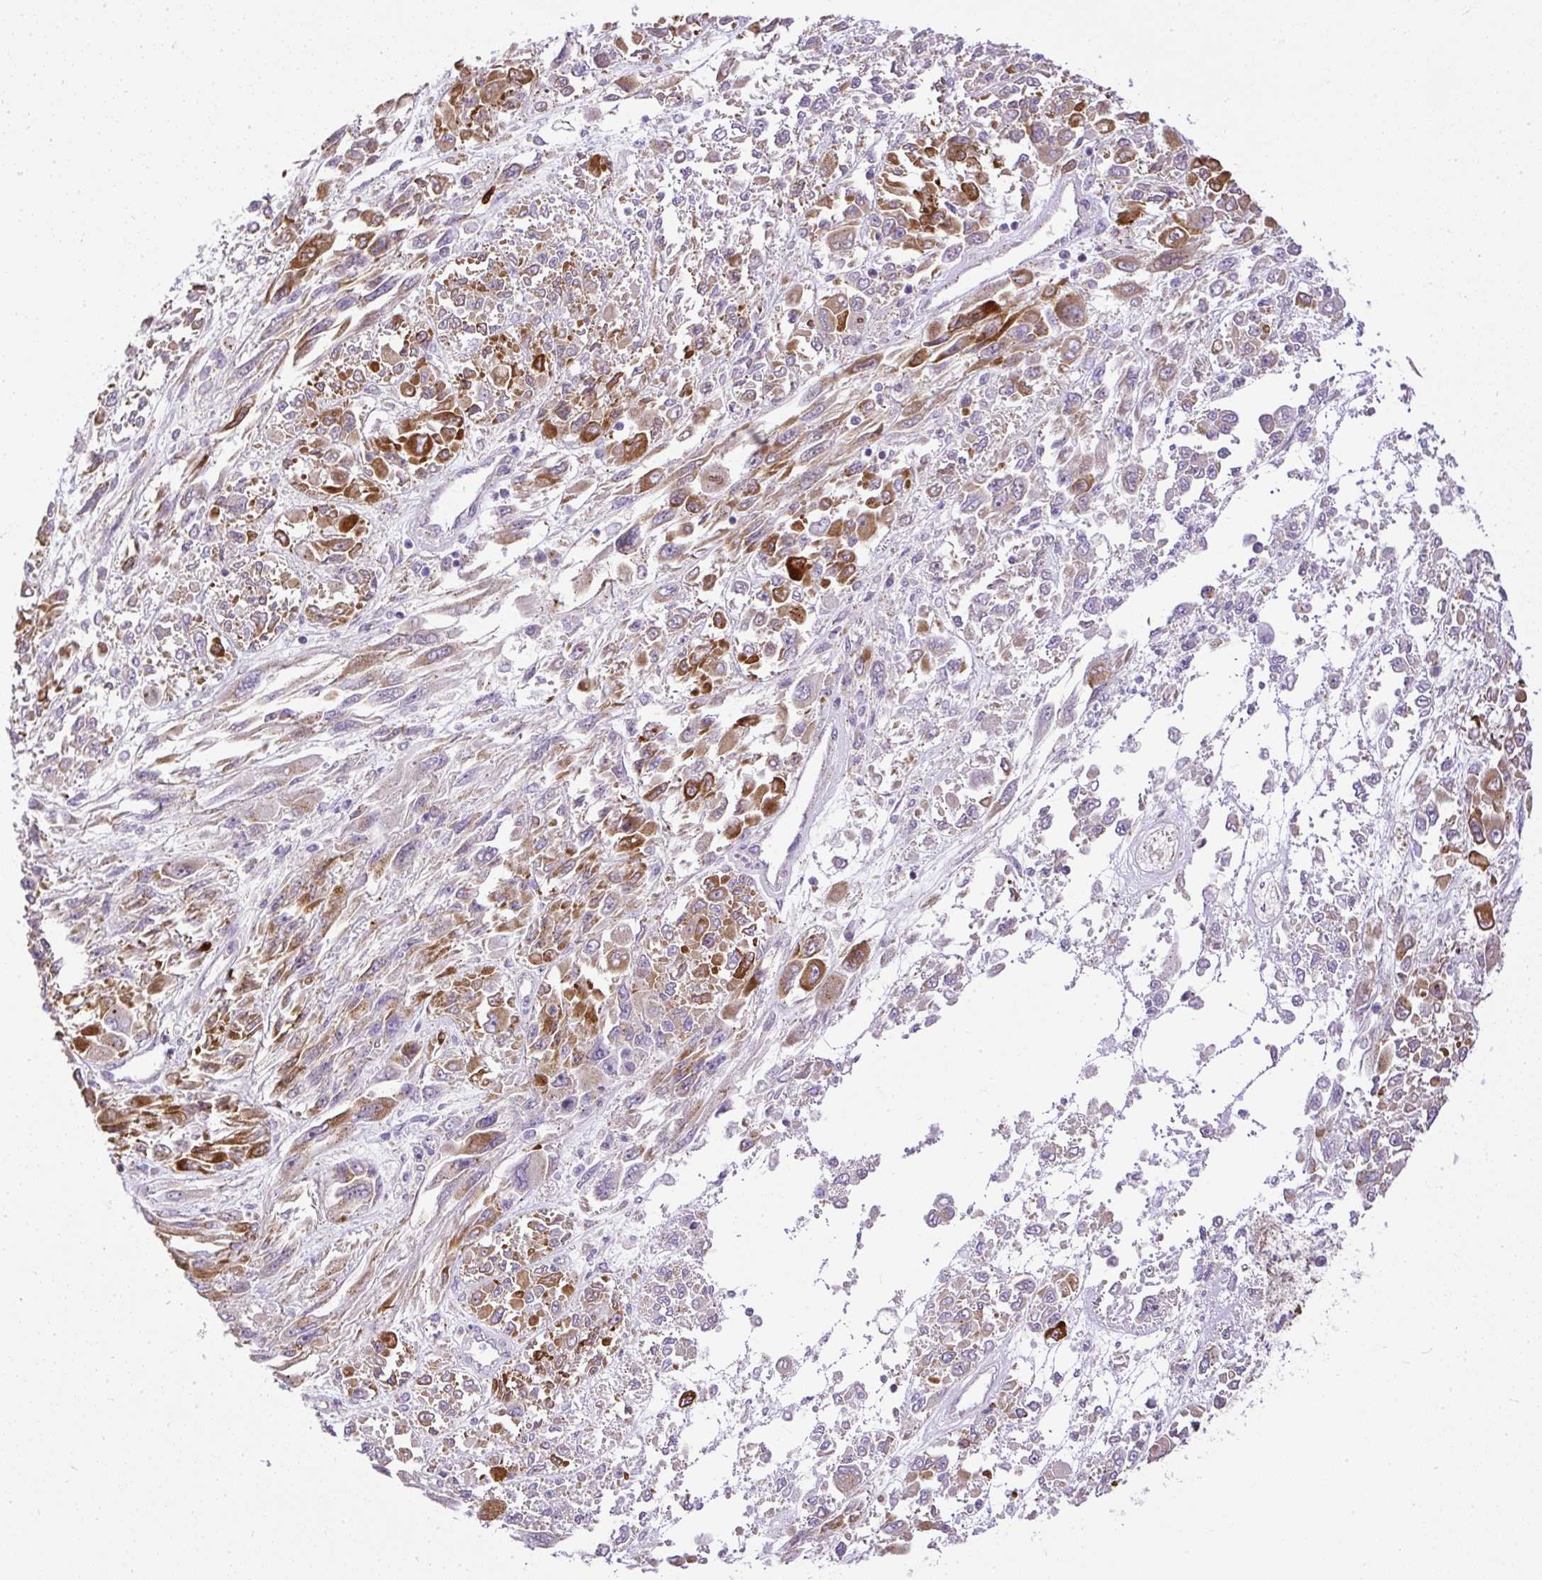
{"staining": {"intensity": "moderate", "quantity": ">75%", "location": "cytoplasmic/membranous"}, "tissue": "melanoma", "cell_type": "Tumor cells", "image_type": "cancer", "snomed": [{"axis": "morphology", "description": "Malignant melanoma, NOS"}, {"axis": "topography", "description": "Skin"}], "caption": "Malignant melanoma stained with a protein marker demonstrates moderate staining in tumor cells.", "gene": "CFAP47", "patient": {"sex": "female", "age": 91}}